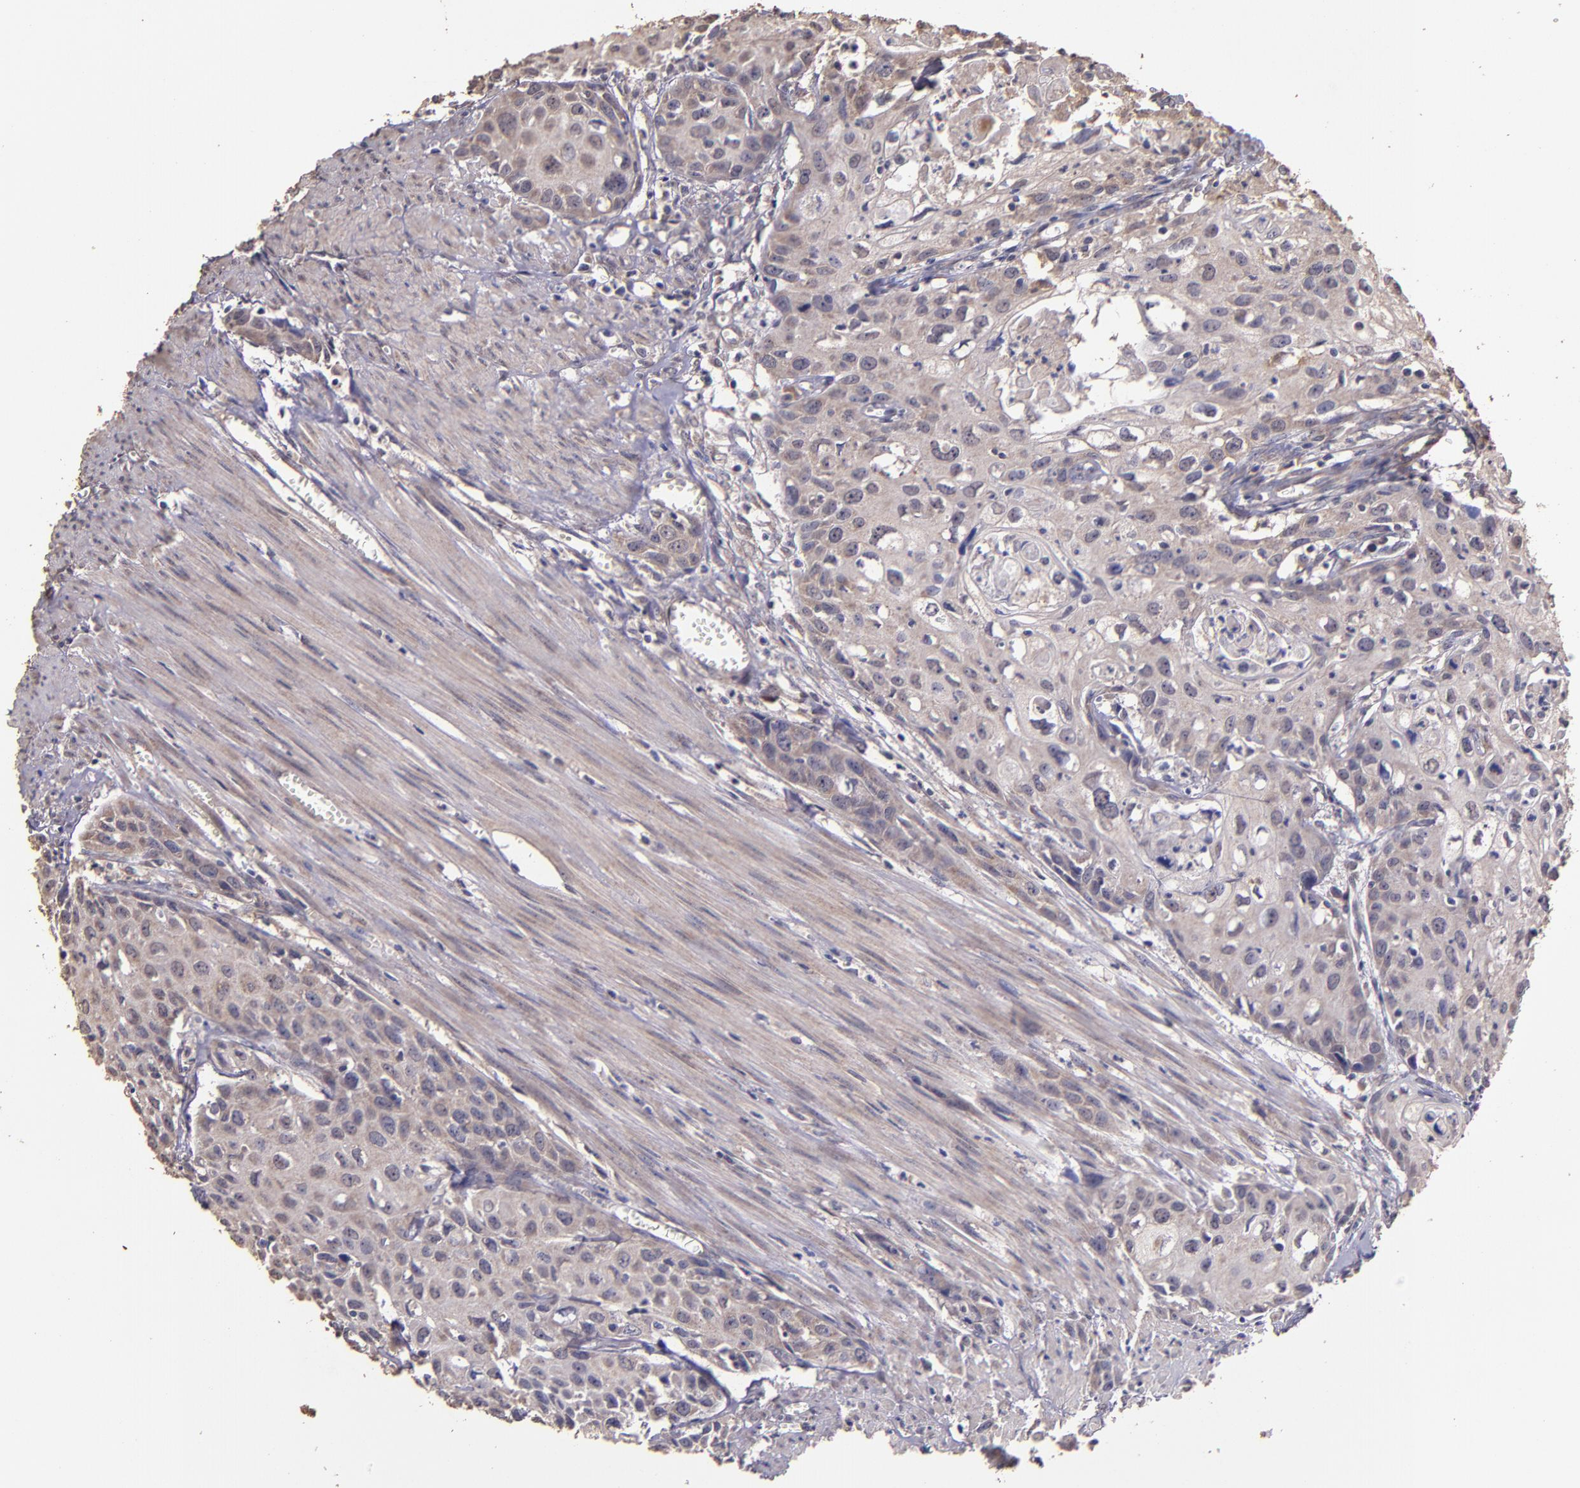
{"staining": {"intensity": "weak", "quantity": ">75%", "location": "cytoplasmic/membranous"}, "tissue": "urothelial cancer", "cell_type": "Tumor cells", "image_type": "cancer", "snomed": [{"axis": "morphology", "description": "Urothelial carcinoma, High grade"}, {"axis": "topography", "description": "Urinary bladder"}], "caption": "Immunohistochemistry micrograph of neoplastic tissue: high-grade urothelial carcinoma stained using immunohistochemistry shows low levels of weak protein expression localized specifically in the cytoplasmic/membranous of tumor cells, appearing as a cytoplasmic/membranous brown color.", "gene": "HECTD1", "patient": {"sex": "male", "age": 54}}